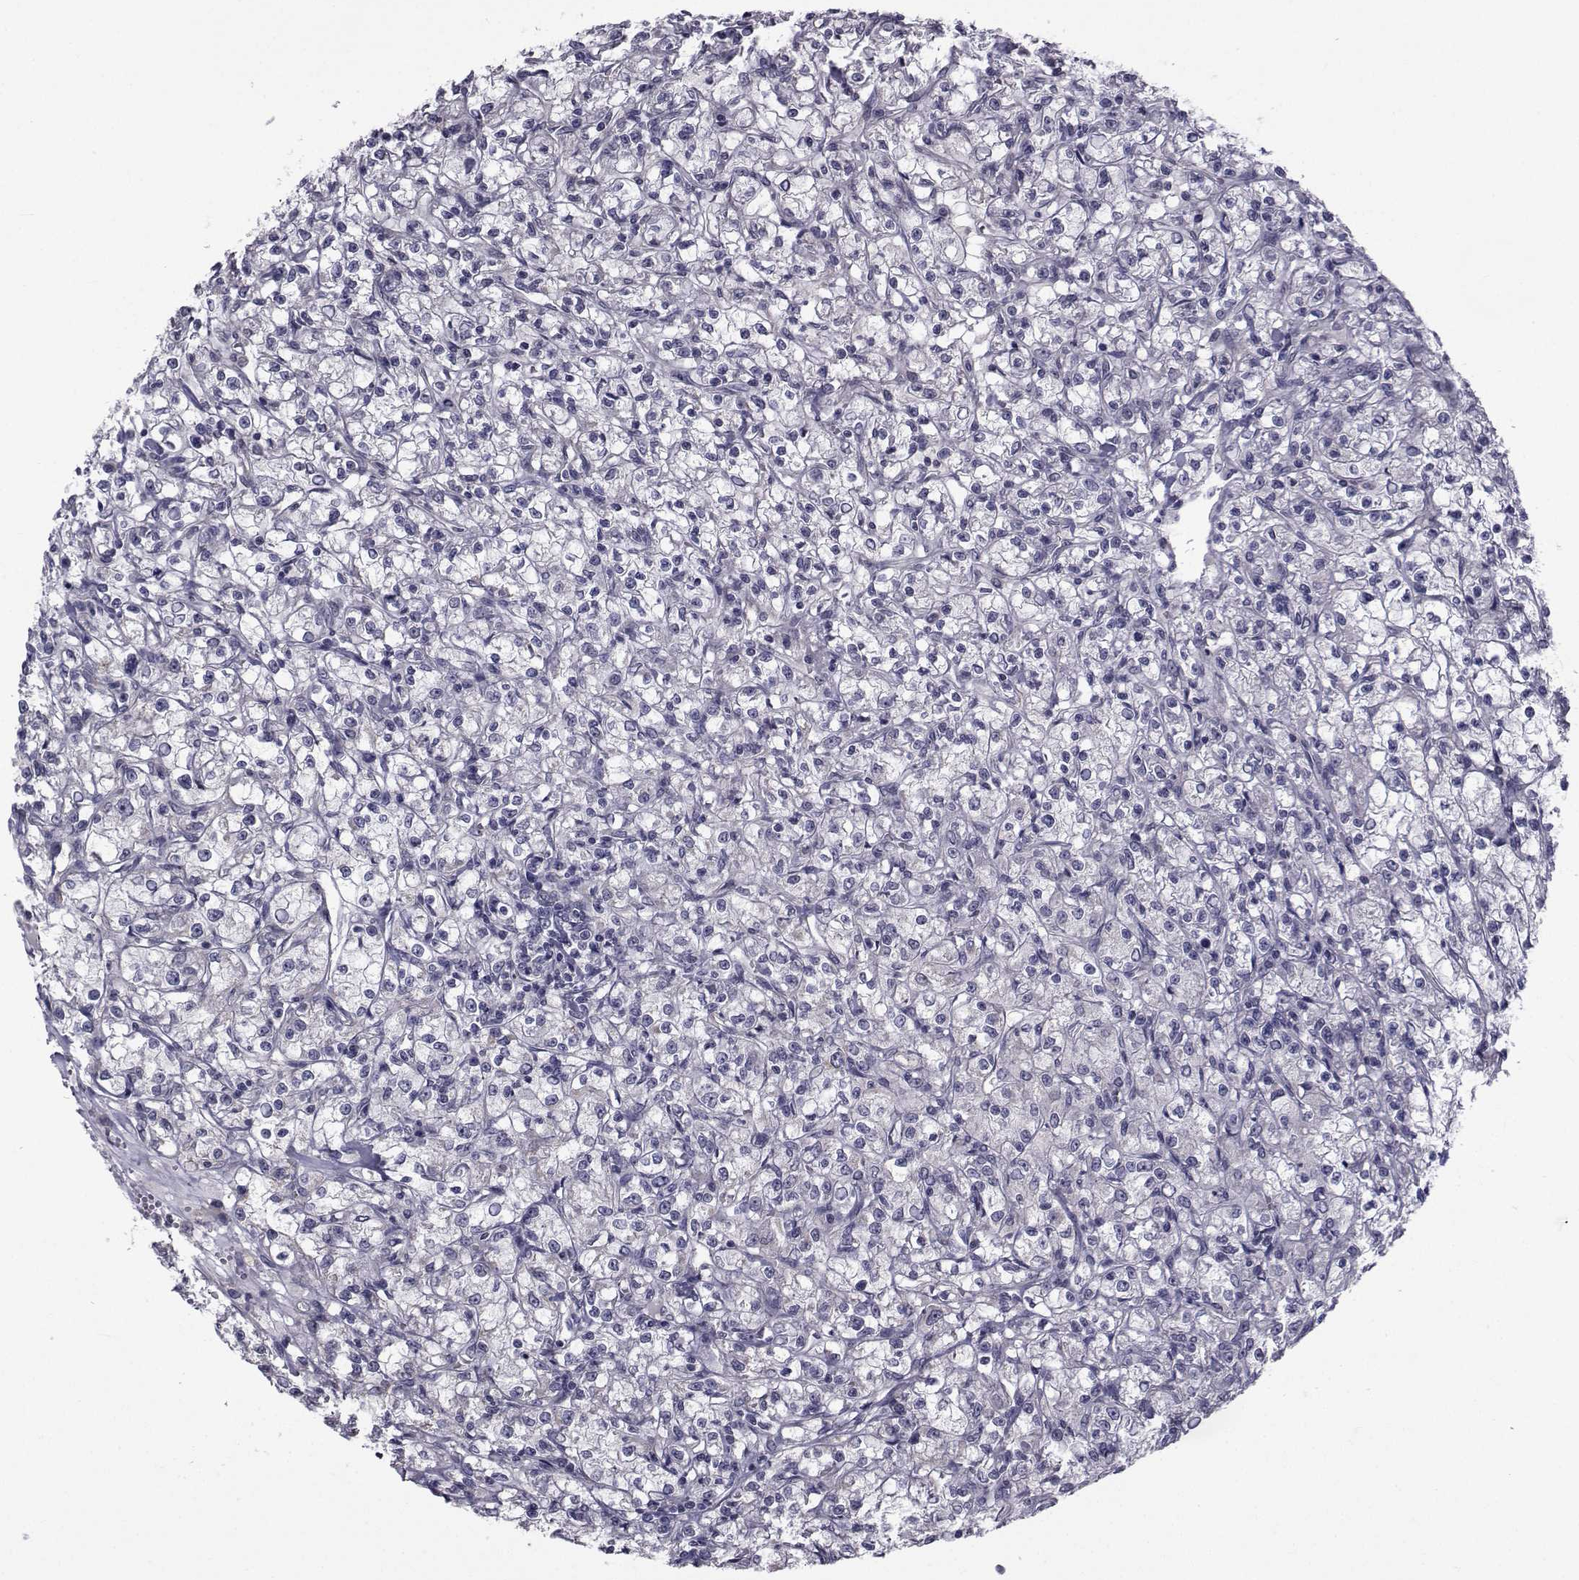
{"staining": {"intensity": "negative", "quantity": "none", "location": "none"}, "tissue": "renal cancer", "cell_type": "Tumor cells", "image_type": "cancer", "snomed": [{"axis": "morphology", "description": "Adenocarcinoma, NOS"}, {"axis": "topography", "description": "Kidney"}], "caption": "Image shows no significant protein expression in tumor cells of adenocarcinoma (renal). Nuclei are stained in blue.", "gene": "CFAP74", "patient": {"sex": "female", "age": 59}}